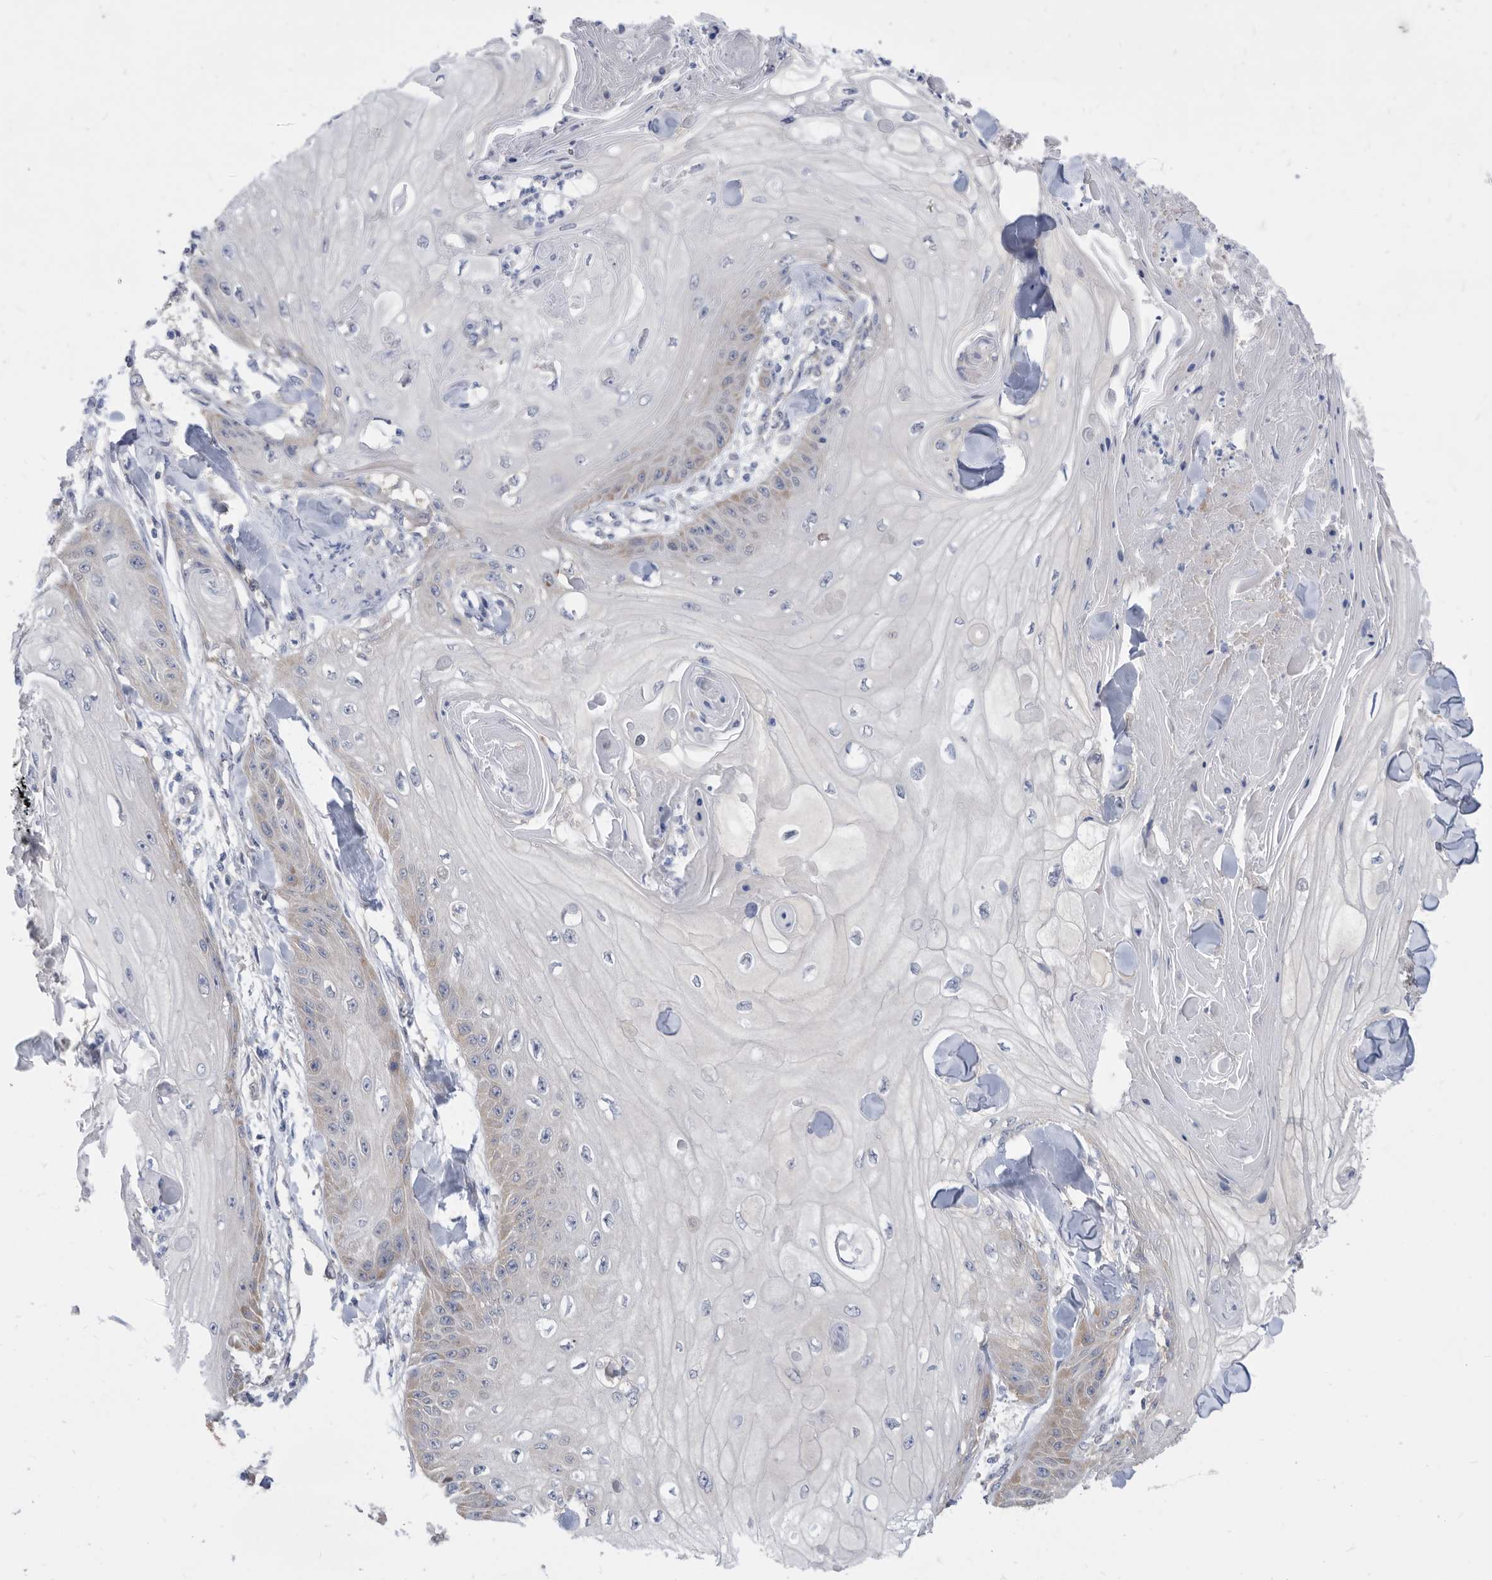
{"staining": {"intensity": "negative", "quantity": "none", "location": "none"}, "tissue": "skin cancer", "cell_type": "Tumor cells", "image_type": "cancer", "snomed": [{"axis": "morphology", "description": "Squamous cell carcinoma, NOS"}, {"axis": "topography", "description": "Skin"}], "caption": "Photomicrograph shows no significant protein expression in tumor cells of squamous cell carcinoma (skin). (Brightfield microscopy of DAB (3,3'-diaminobenzidine) IHC at high magnification).", "gene": "CCT4", "patient": {"sex": "male", "age": 74}}